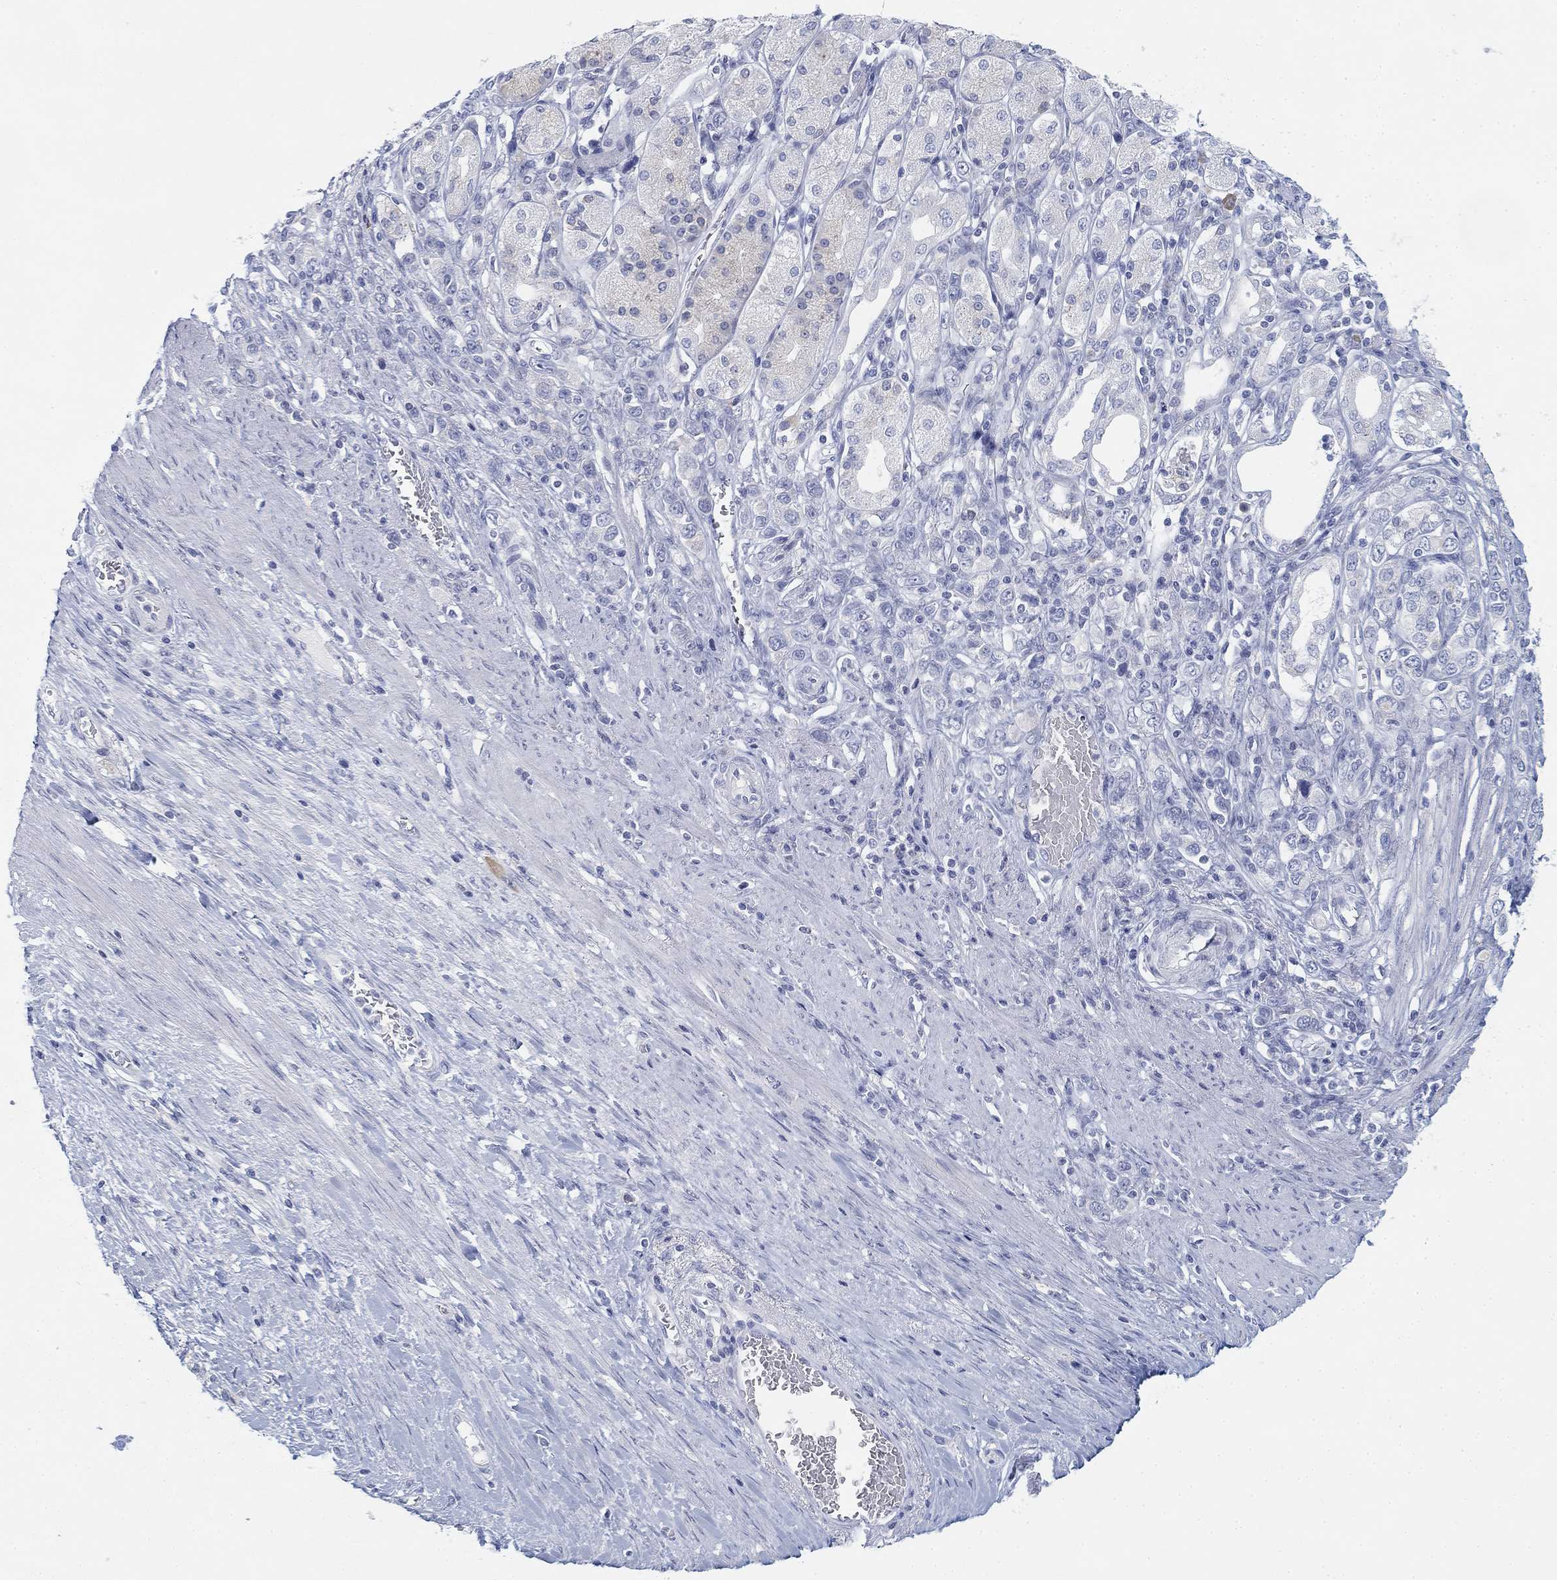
{"staining": {"intensity": "negative", "quantity": "none", "location": "none"}, "tissue": "stomach cancer", "cell_type": "Tumor cells", "image_type": "cancer", "snomed": [{"axis": "morphology", "description": "Normal tissue, NOS"}, {"axis": "morphology", "description": "Adenocarcinoma, NOS"}, {"axis": "morphology", "description": "Adenocarcinoma, High grade"}, {"axis": "topography", "description": "Stomach, upper"}, {"axis": "topography", "description": "Stomach"}], "caption": "This is an immunohistochemistry photomicrograph of human stomach adenocarcinoma. There is no expression in tumor cells.", "gene": "GCNA", "patient": {"sex": "female", "age": 65}}